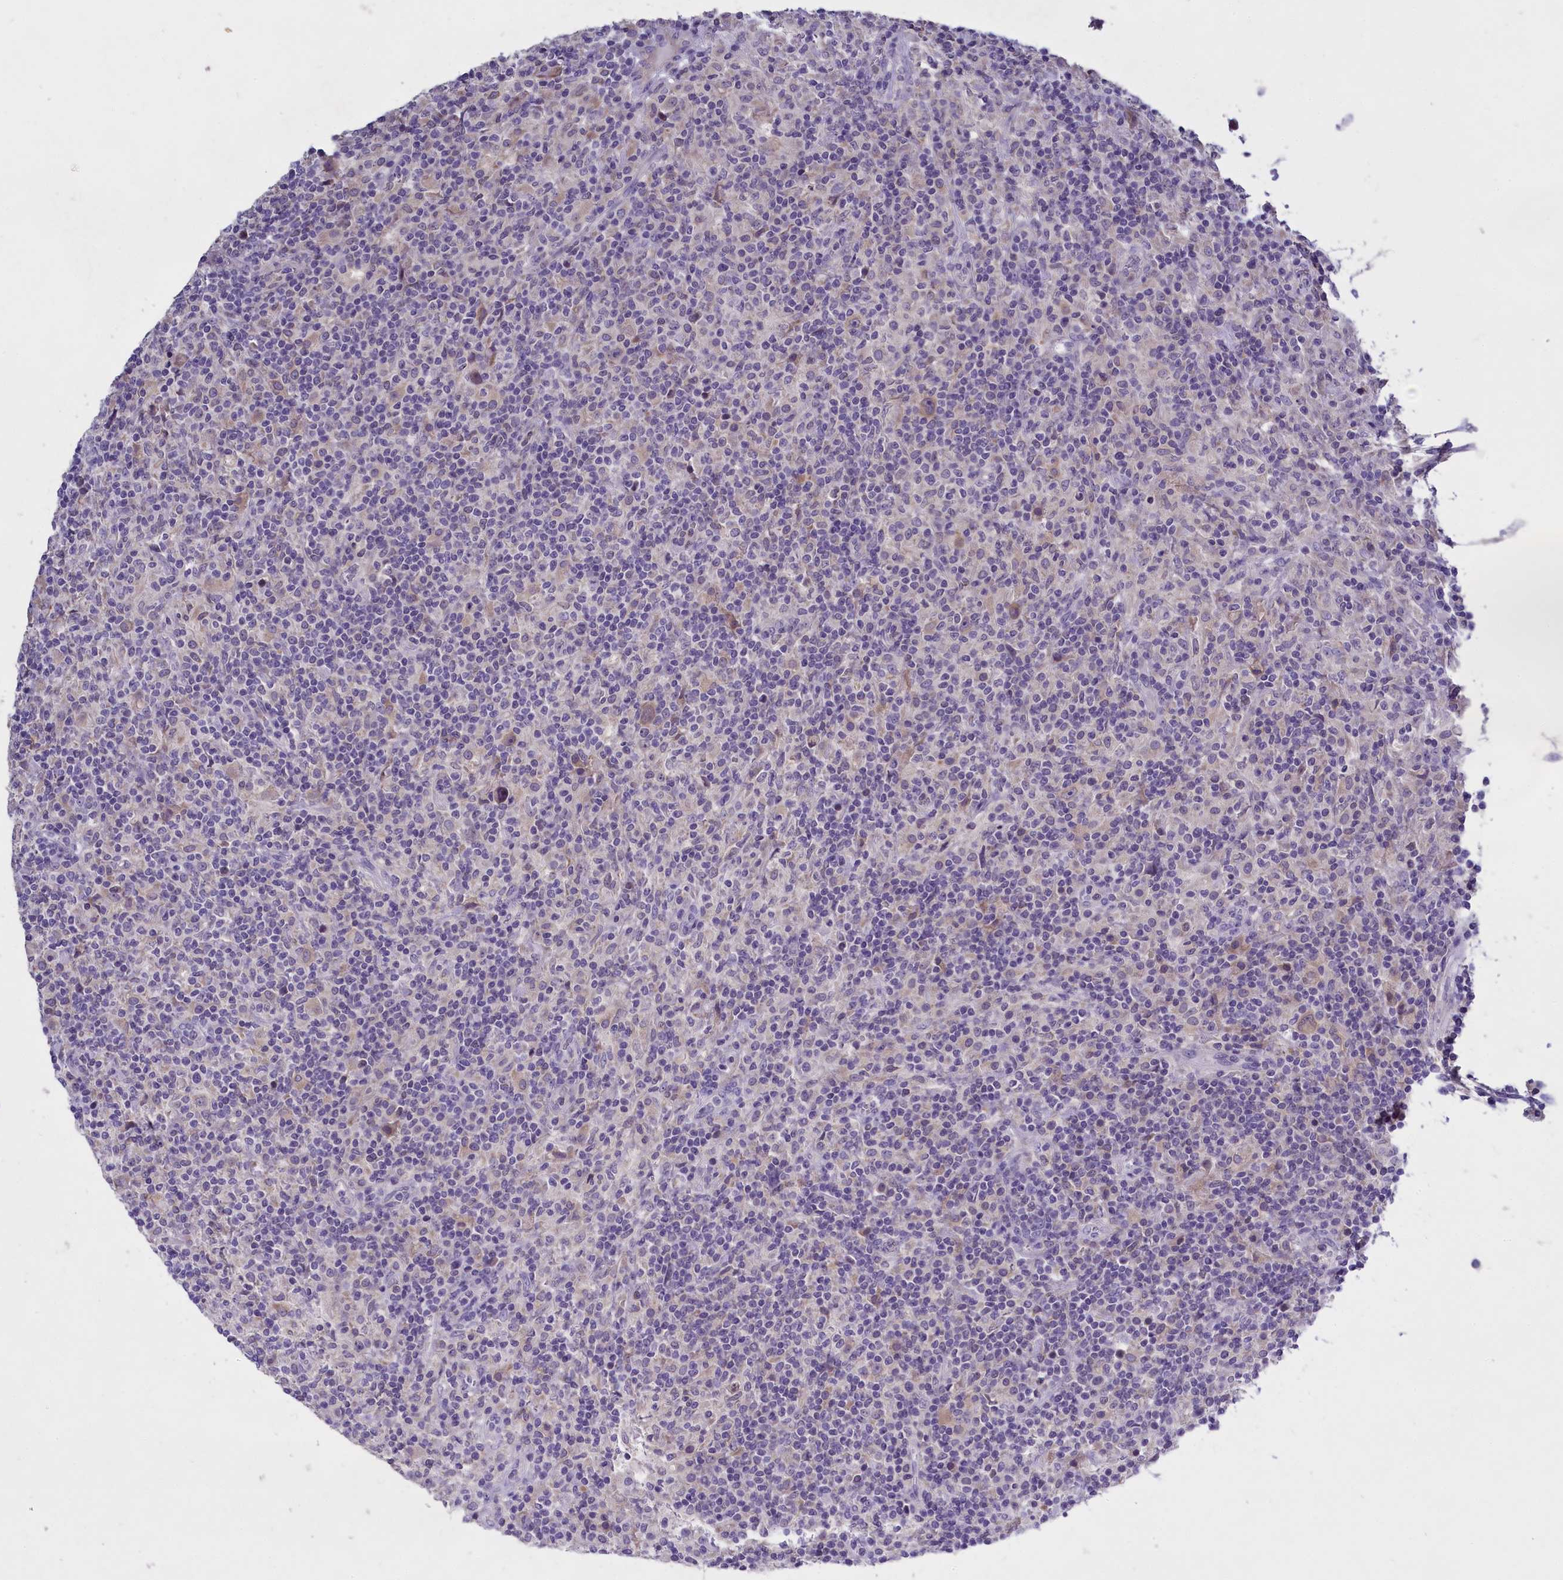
{"staining": {"intensity": "weak", "quantity": "25%-75%", "location": "cytoplasmic/membranous"}, "tissue": "lymphoma", "cell_type": "Tumor cells", "image_type": "cancer", "snomed": [{"axis": "morphology", "description": "Hodgkin's disease, NOS"}, {"axis": "topography", "description": "Lymph node"}], "caption": "This micrograph shows lymphoma stained with immunohistochemistry (IHC) to label a protein in brown. The cytoplasmic/membranous of tumor cells show weak positivity for the protein. Nuclei are counter-stained blue.", "gene": "ENPP6", "patient": {"sex": "male", "age": 70}}